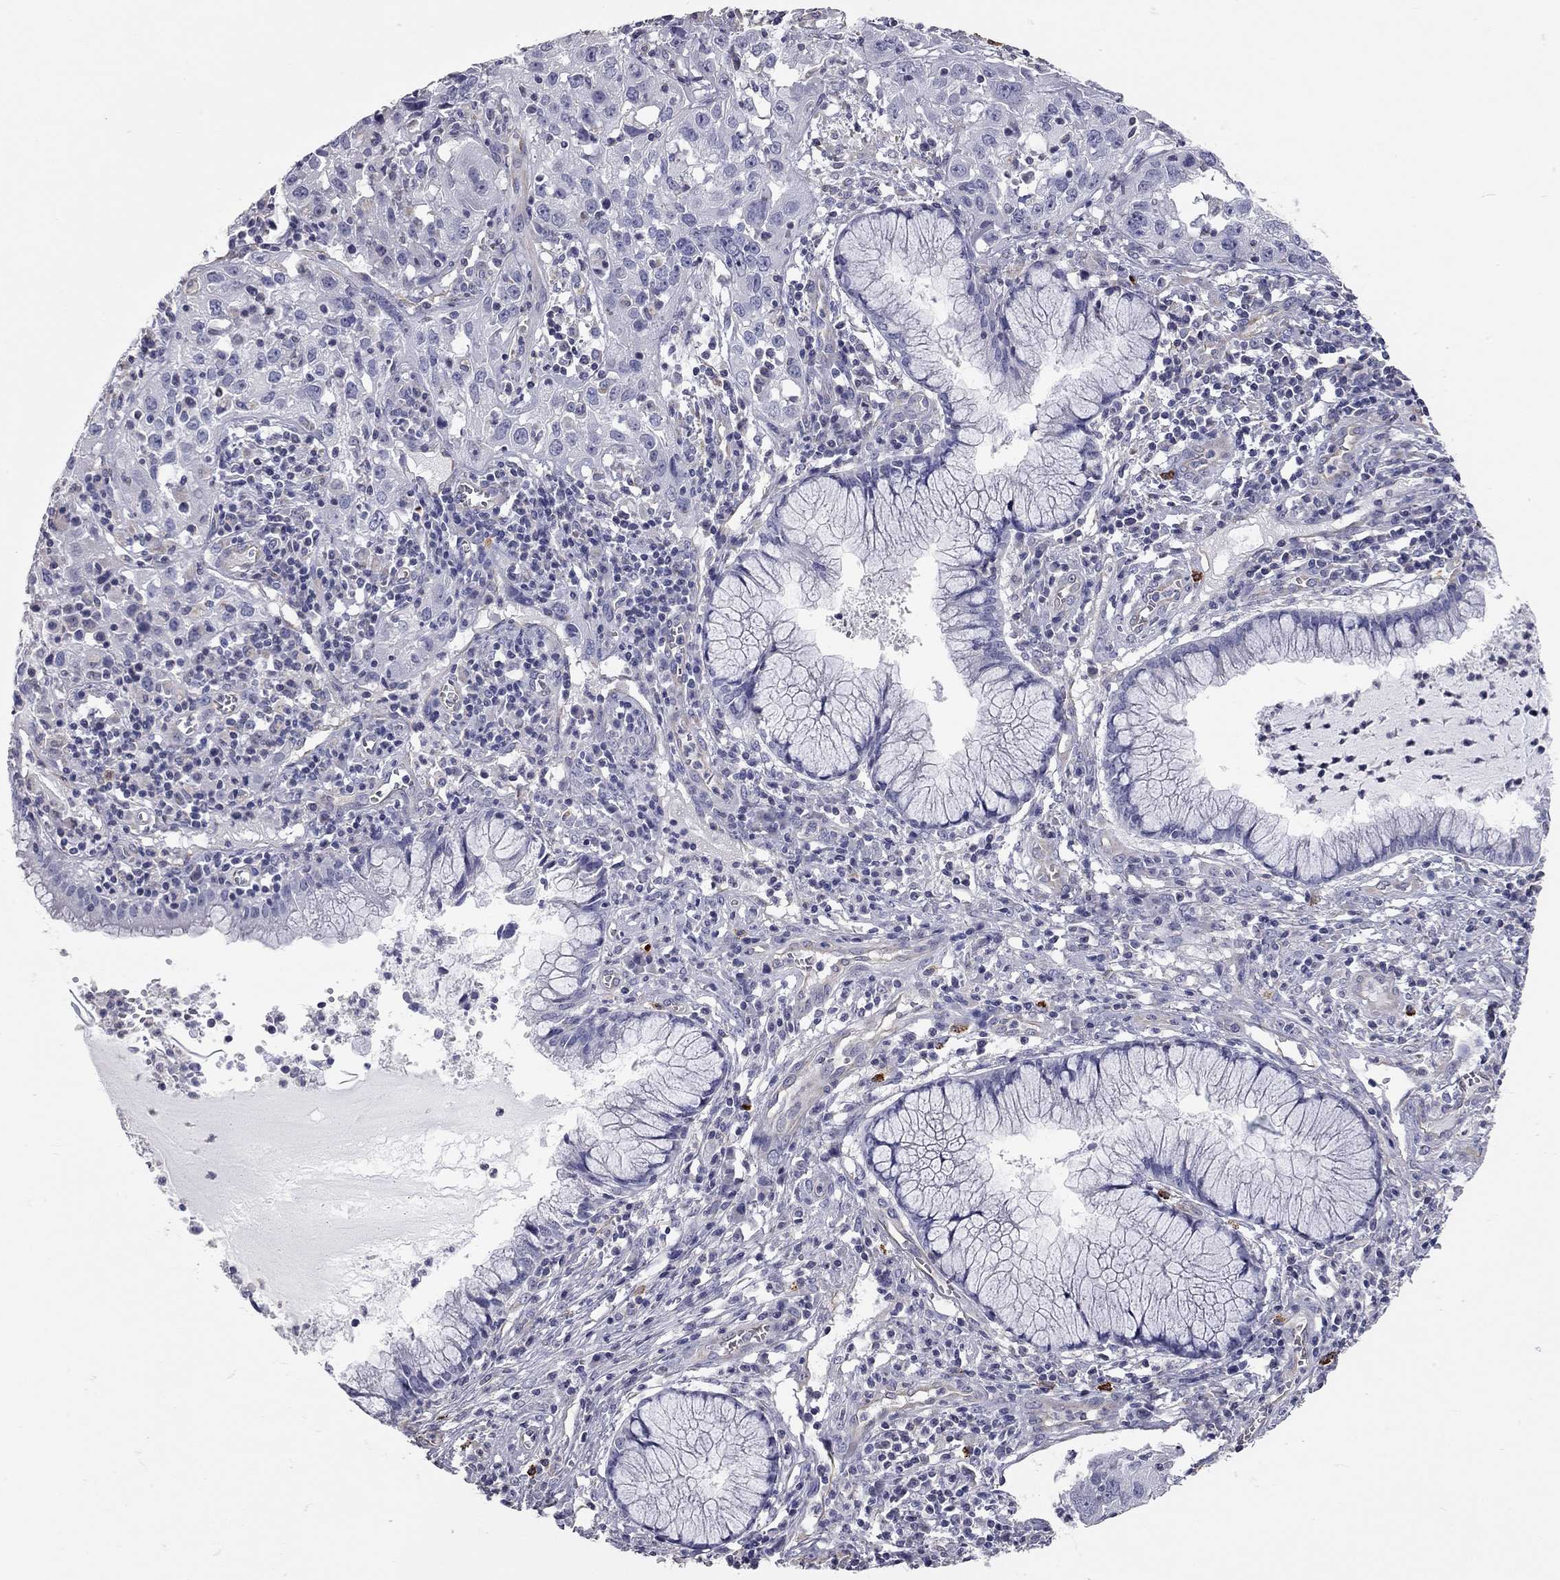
{"staining": {"intensity": "negative", "quantity": "none", "location": "none"}, "tissue": "cervical cancer", "cell_type": "Tumor cells", "image_type": "cancer", "snomed": [{"axis": "morphology", "description": "Squamous cell carcinoma, NOS"}, {"axis": "topography", "description": "Cervix"}], "caption": "An image of human squamous cell carcinoma (cervical) is negative for staining in tumor cells.", "gene": "C10orf90", "patient": {"sex": "female", "age": 32}}